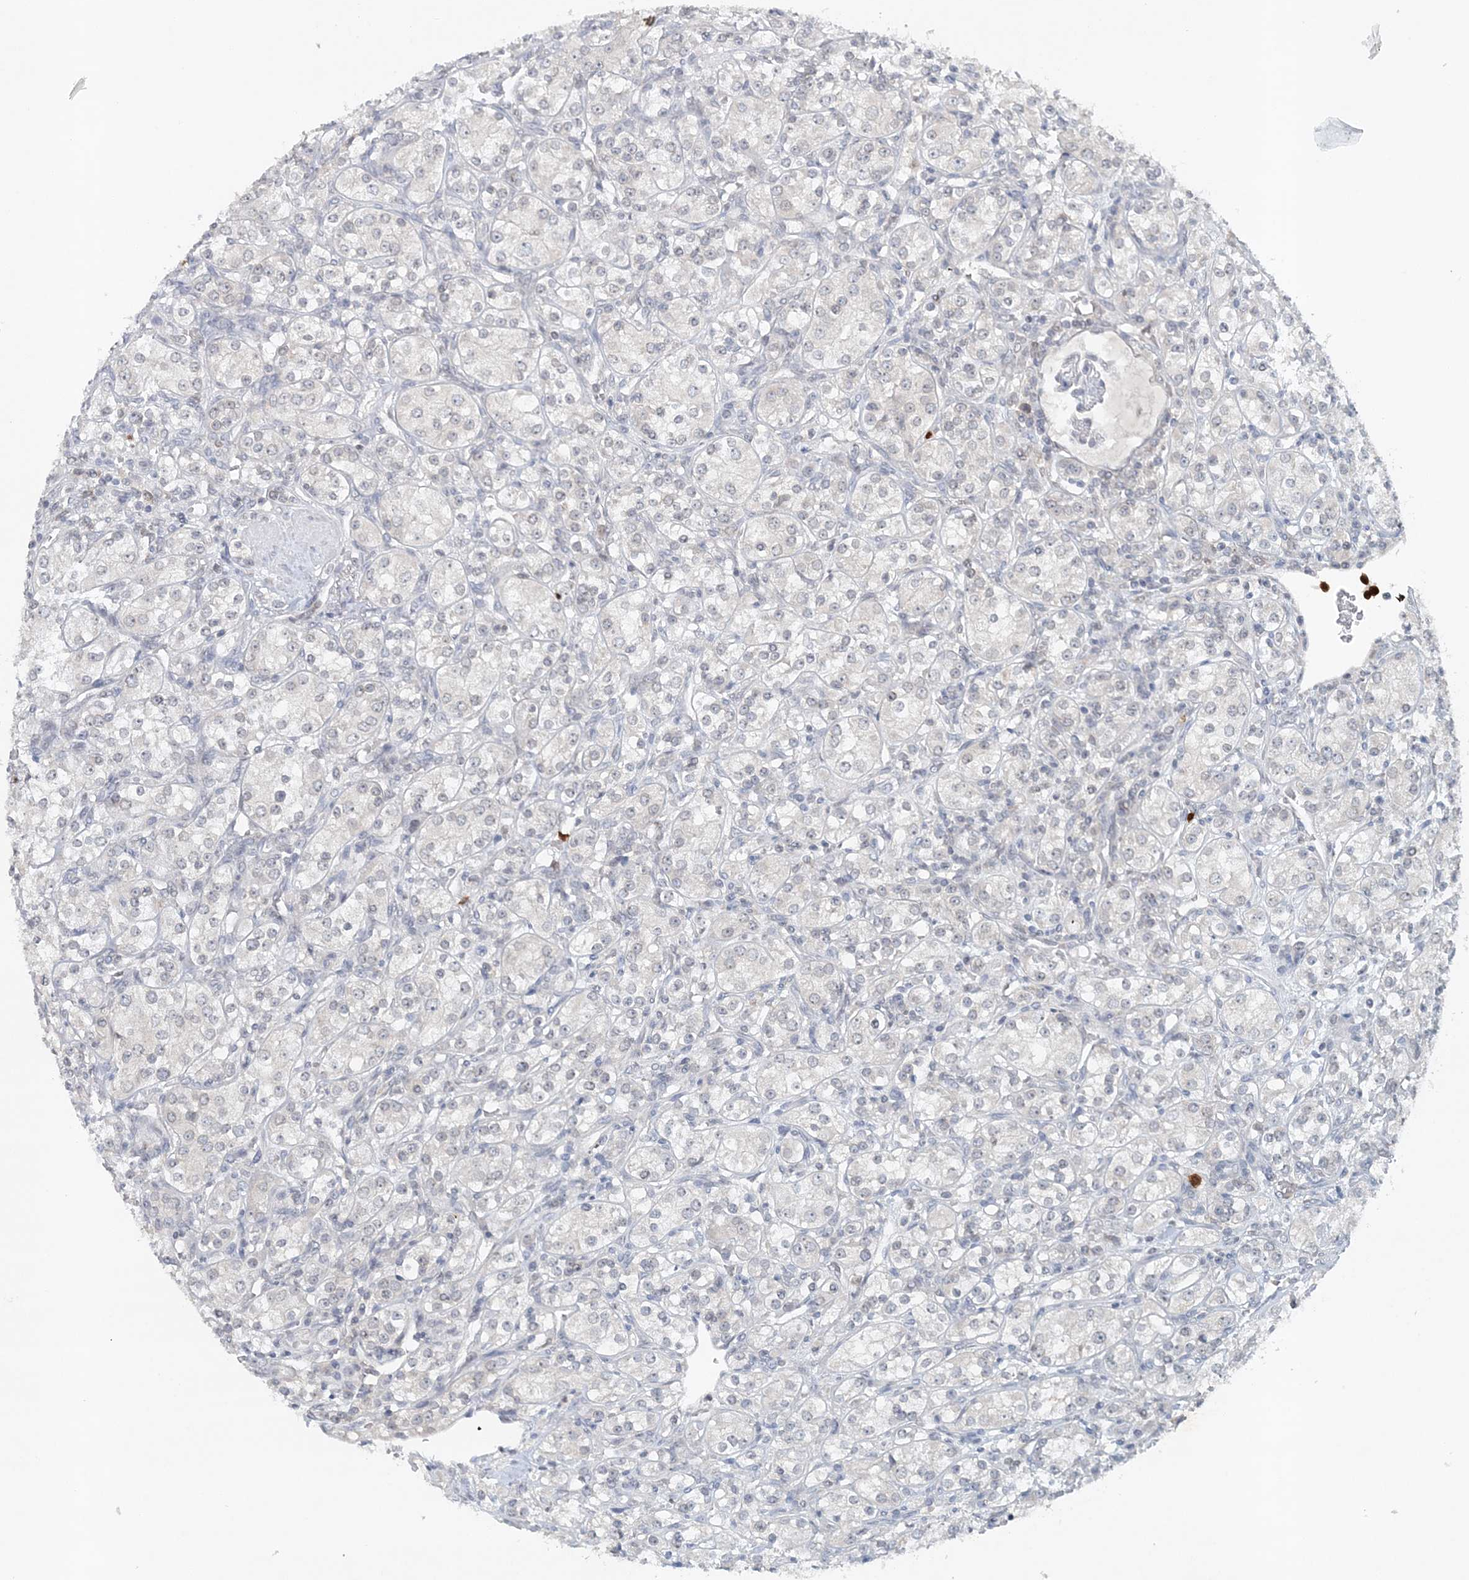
{"staining": {"intensity": "negative", "quantity": "none", "location": "none"}, "tissue": "renal cancer", "cell_type": "Tumor cells", "image_type": "cancer", "snomed": [{"axis": "morphology", "description": "Adenocarcinoma, NOS"}, {"axis": "topography", "description": "Kidney"}], "caption": "Tumor cells show no significant positivity in adenocarcinoma (renal).", "gene": "NUP54", "patient": {"sex": "male", "age": 77}}